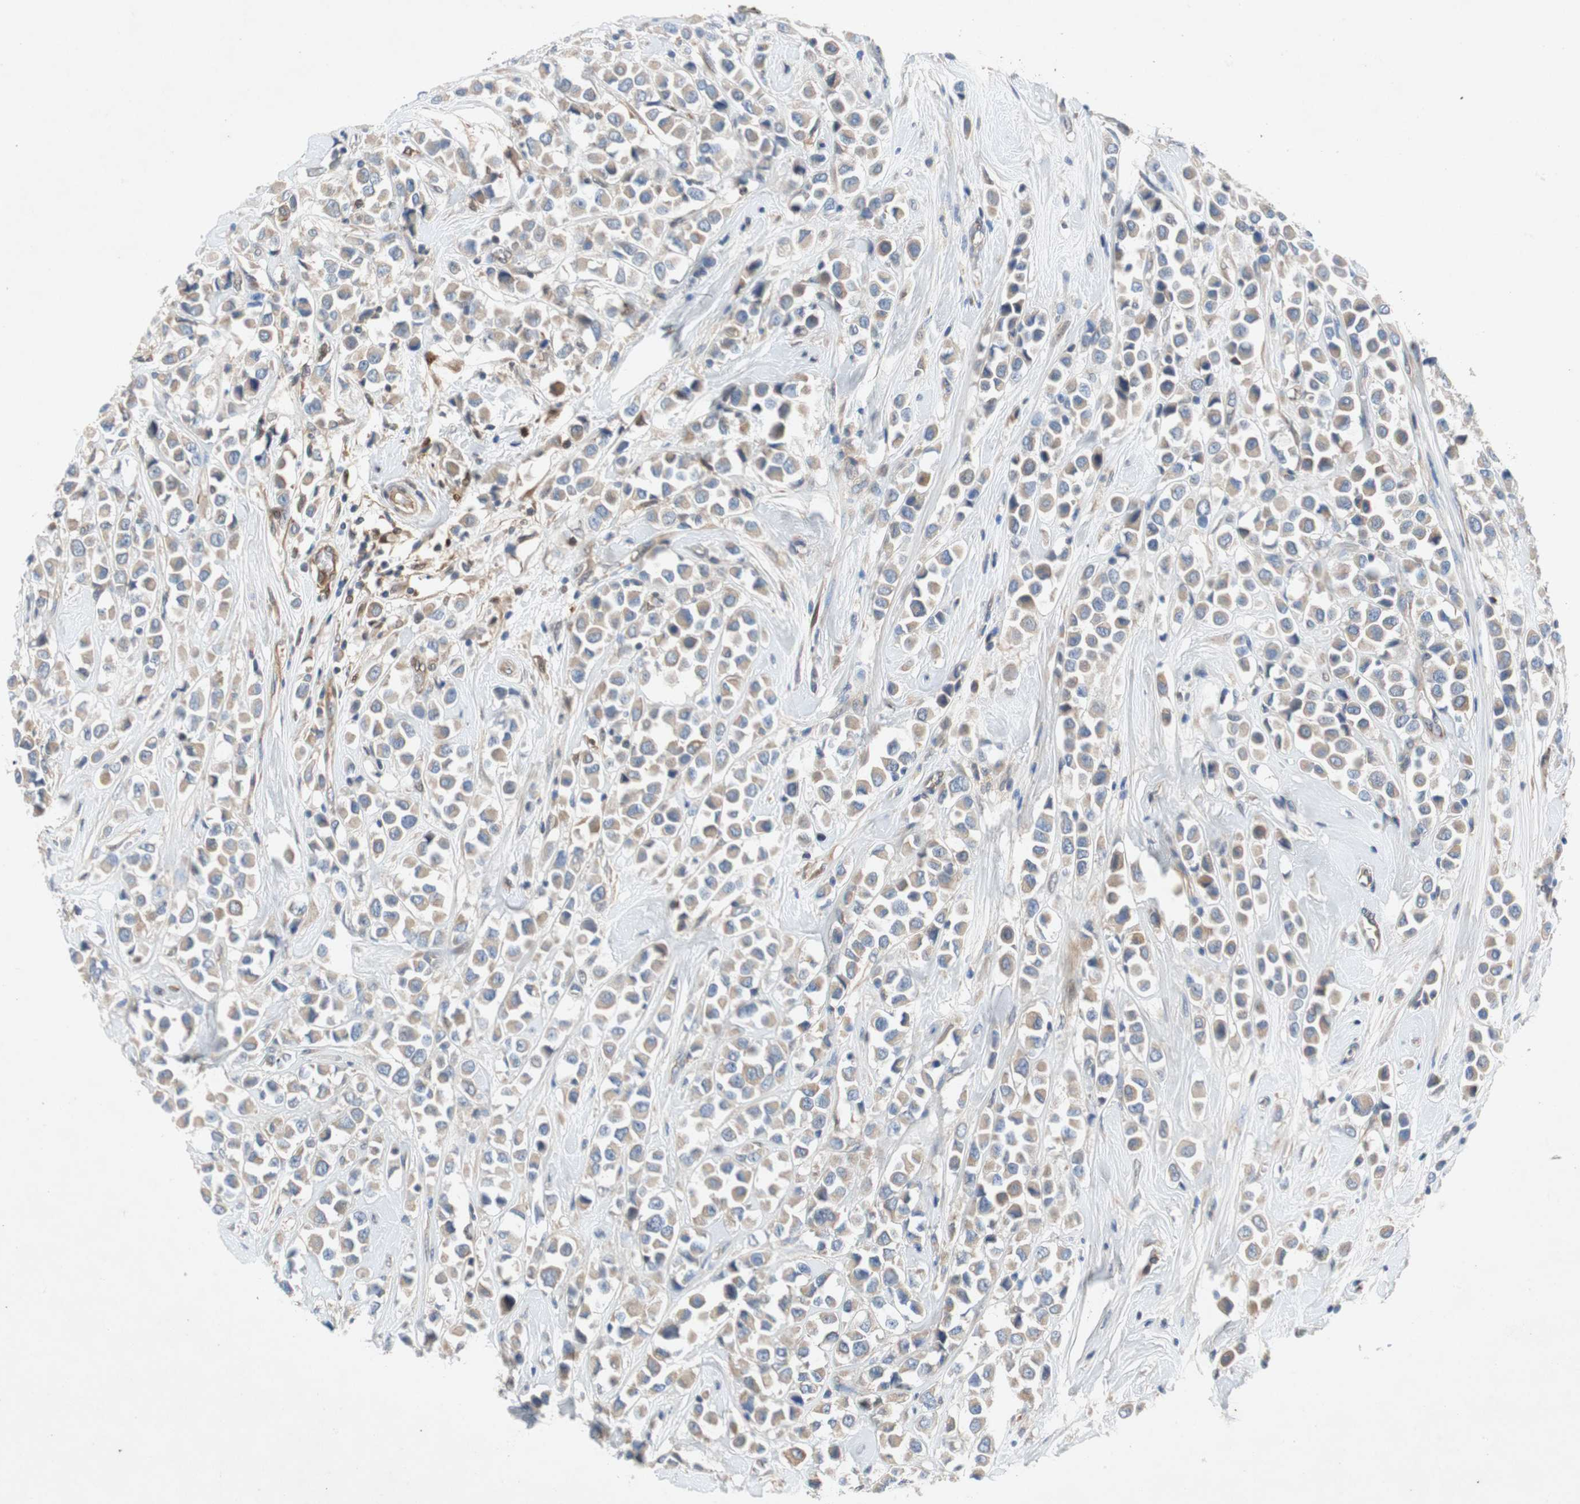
{"staining": {"intensity": "weak", "quantity": "25%-75%", "location": "cytoplasmic/membranous"}, "tissue": "breast cancer", "cell_type": "Tumor cells", "image_type": "cancer", "snomed": [{"axis": "morphology", "description": "Duct carcinoma"}, {"axis": "topography", "description": "Breast"}], "caption": "Protein expression analysis of human infiltrating ductal carcinoma (breast) reveals weak cytoplasmic/membranous staining in about 25%-75% of tumor cells. Nuclei are stained in blue.", "gene": "RELB", "patient": {"sex": "female", "age": 61}}